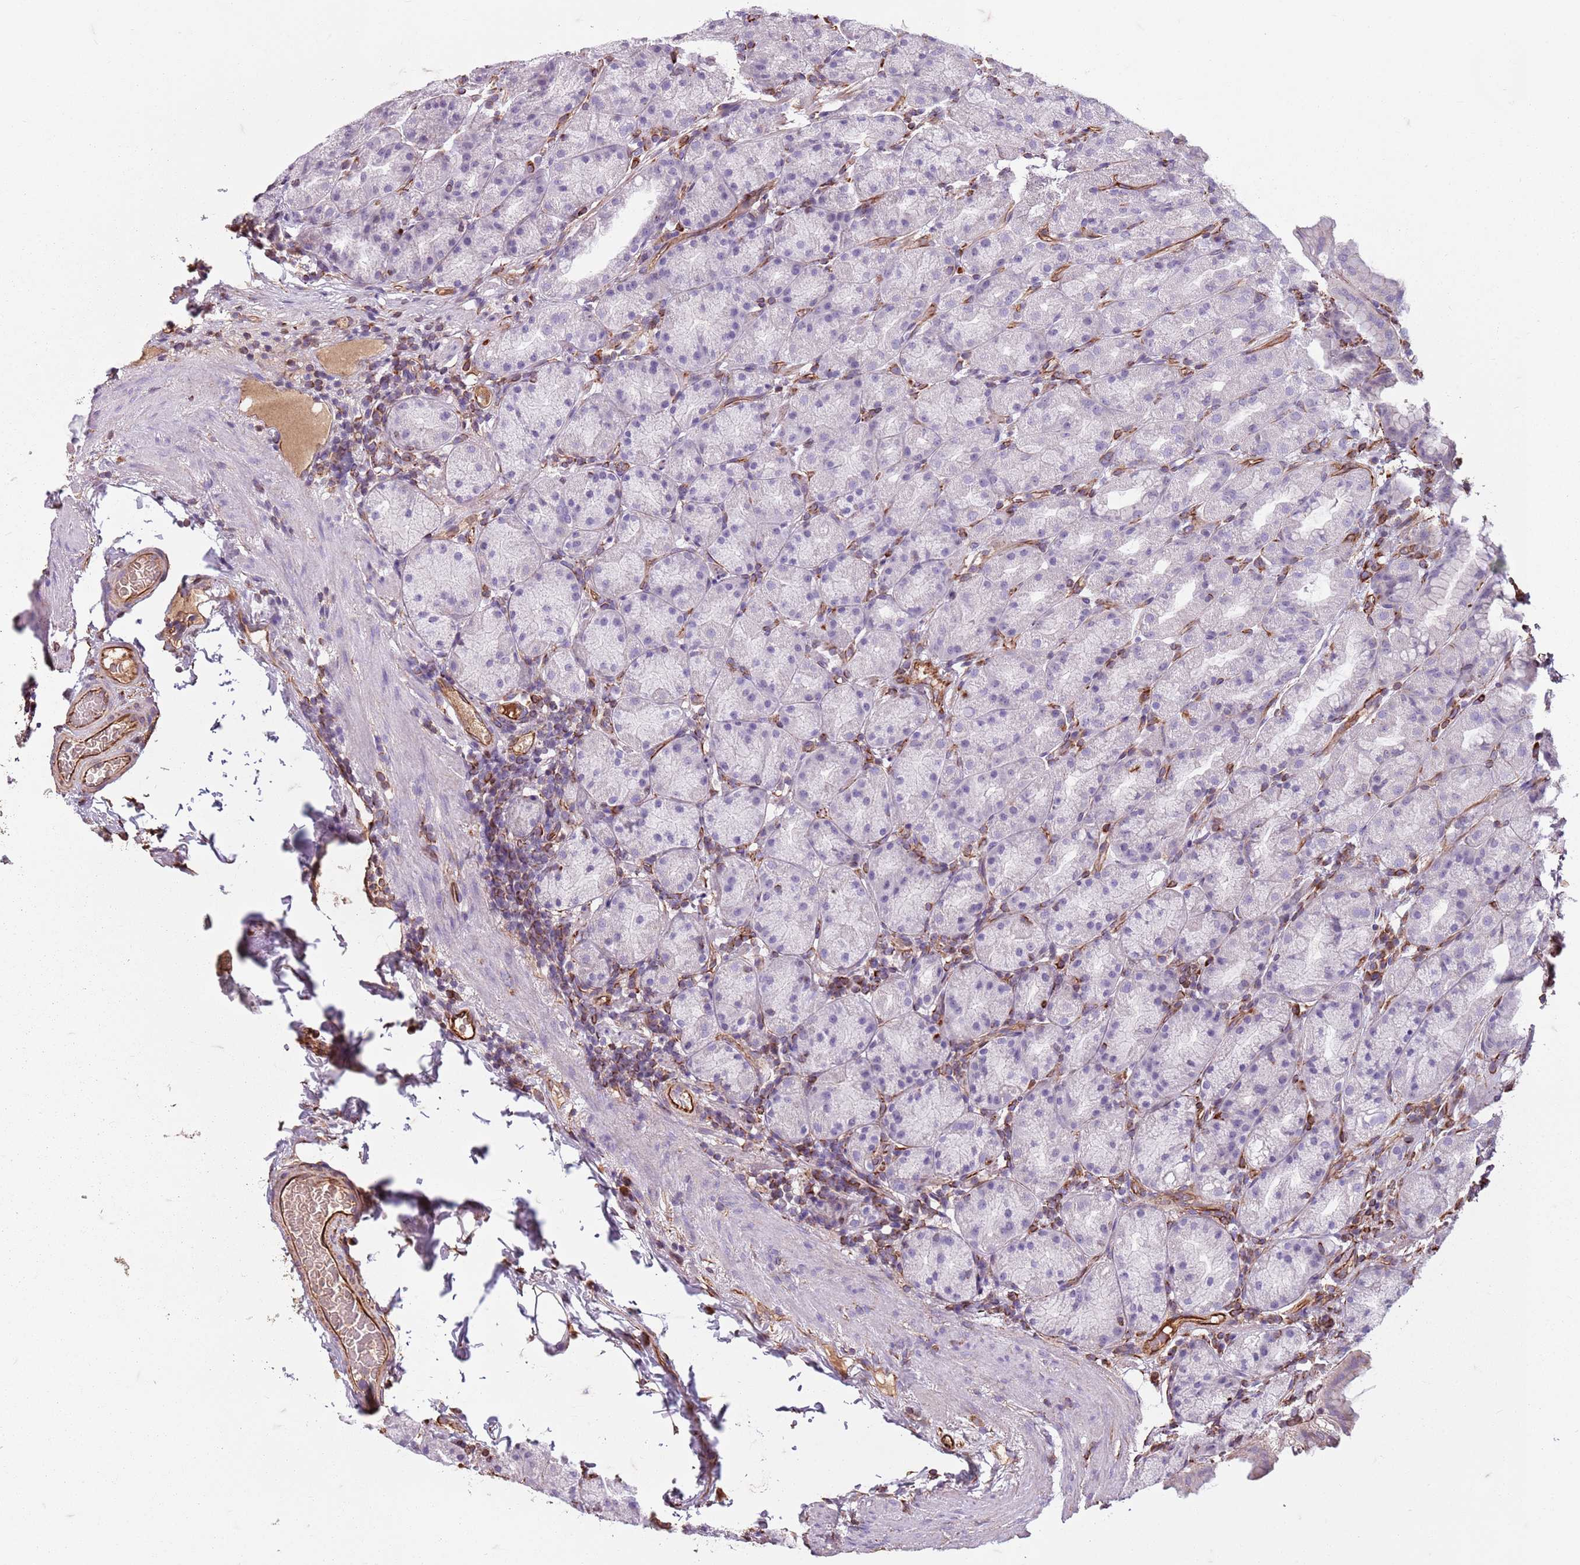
{"staining": {"intensity": "negative", "quantity": "none", "location": "none"}, "tissue": "stomach", "cell_type": "Glandular cells", "image_type": "normal", "snomed": [{"axis": "morphology", "description": "Normal tissue, NOS"}, {"axis": "topography", "description": "Stomach, upper"}, {"axis": "topography", "description": "Stomach"}], "caption": "Micrograph shows no protein staining in glandular cells of benign stomach.", "gene": "TAS2R38", "patient": {"sex": "male", "age": 68}}